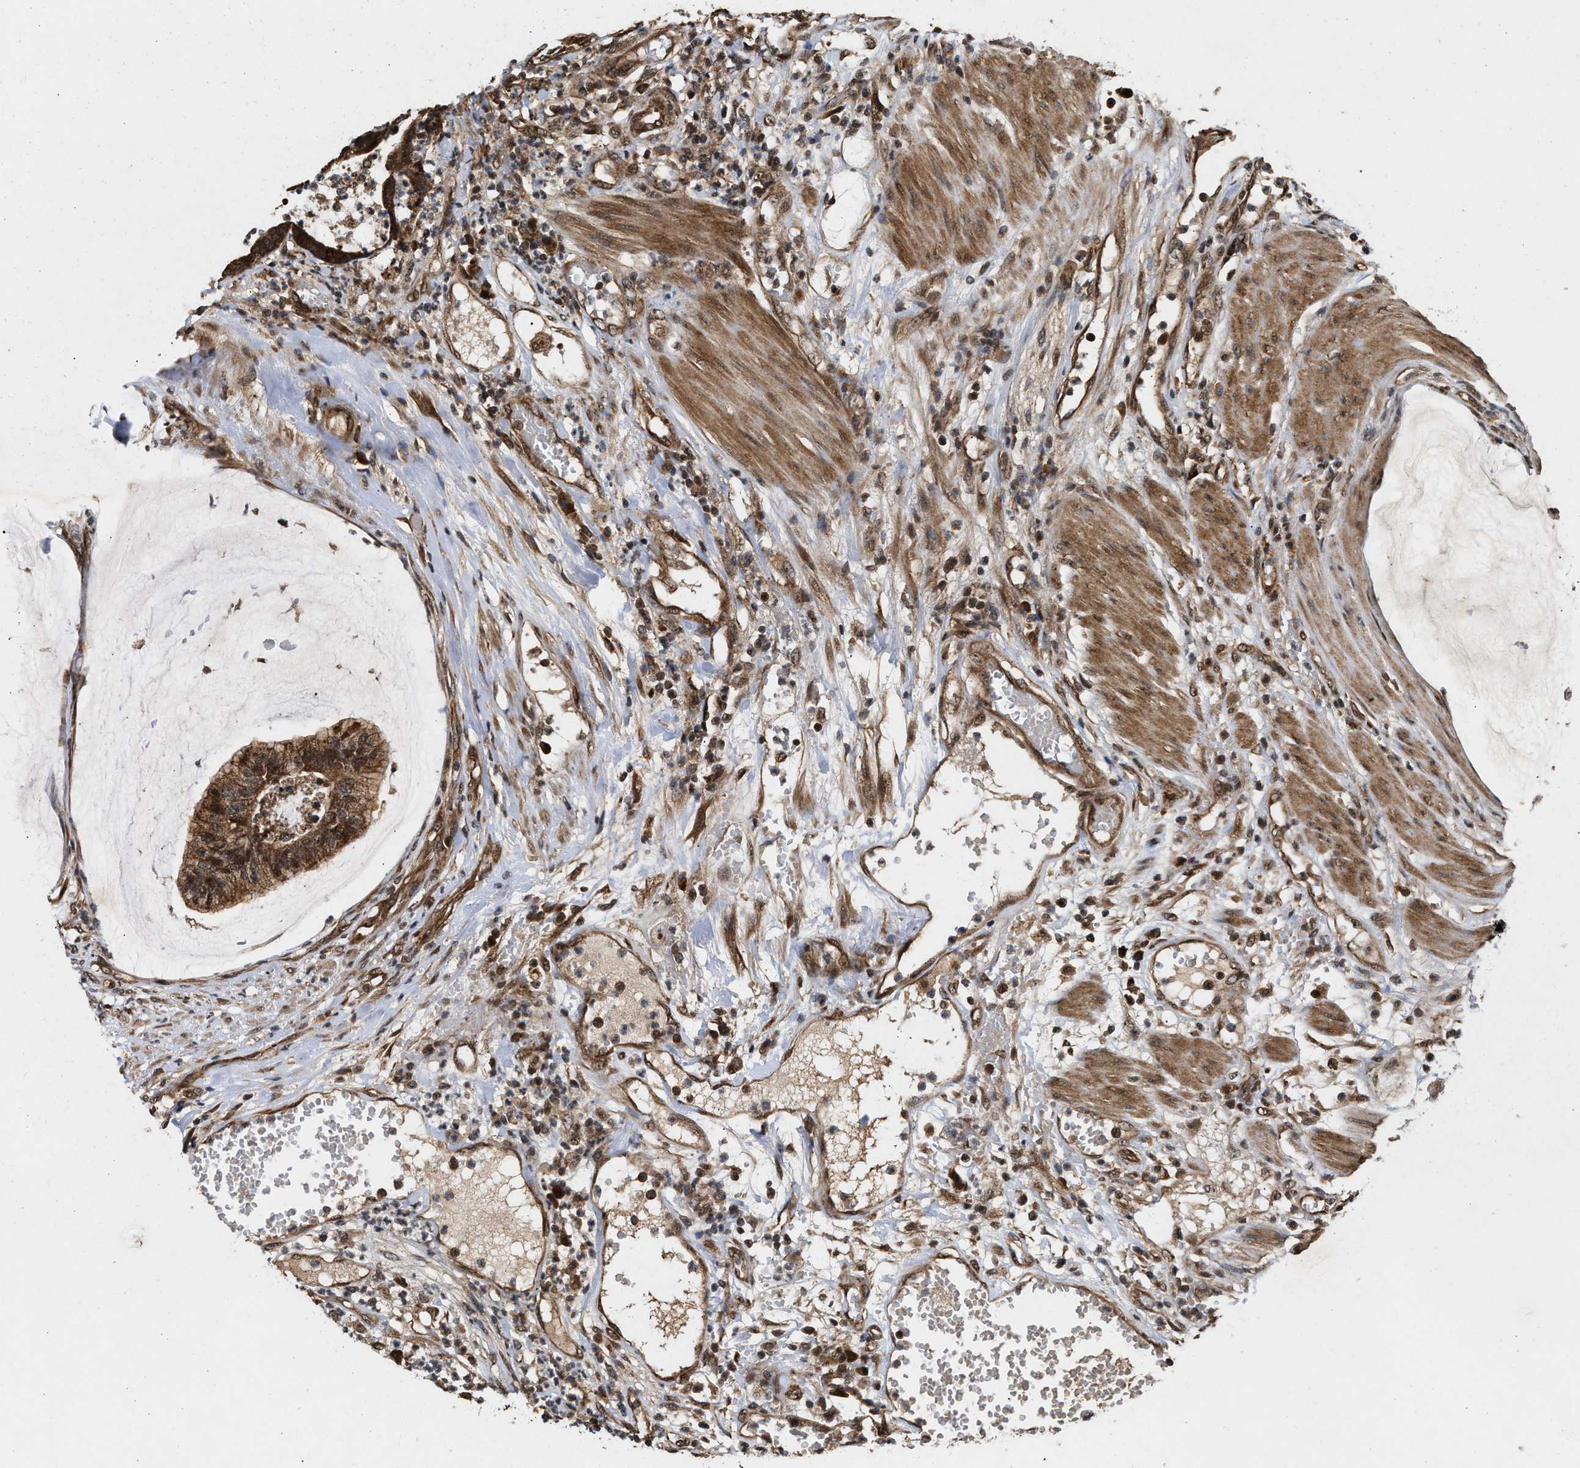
{"staining": {"intensity": "moderate", "quantity": ">75%", "location": "cytoplasmic/membranous"}, "tissue": "colorectal cancer", "cell_type": "Tumor cells", "image_type": "cancer", "snomed": [{"axis": "morphology", "description": "Adenocarcinoma, NOS"}, {"axis": "topography", "description": "Colon"}], "caption": "The image exhibits staining of adenocarcinoma (colorectal), revealing moderate cytoplasmic/membranous protein staining (brown color) within tumor cells. (IHC, brightfield microscopy, high magnification).", "gene": "CFLAR", "patient": {"sex": "female", "age": 84}}